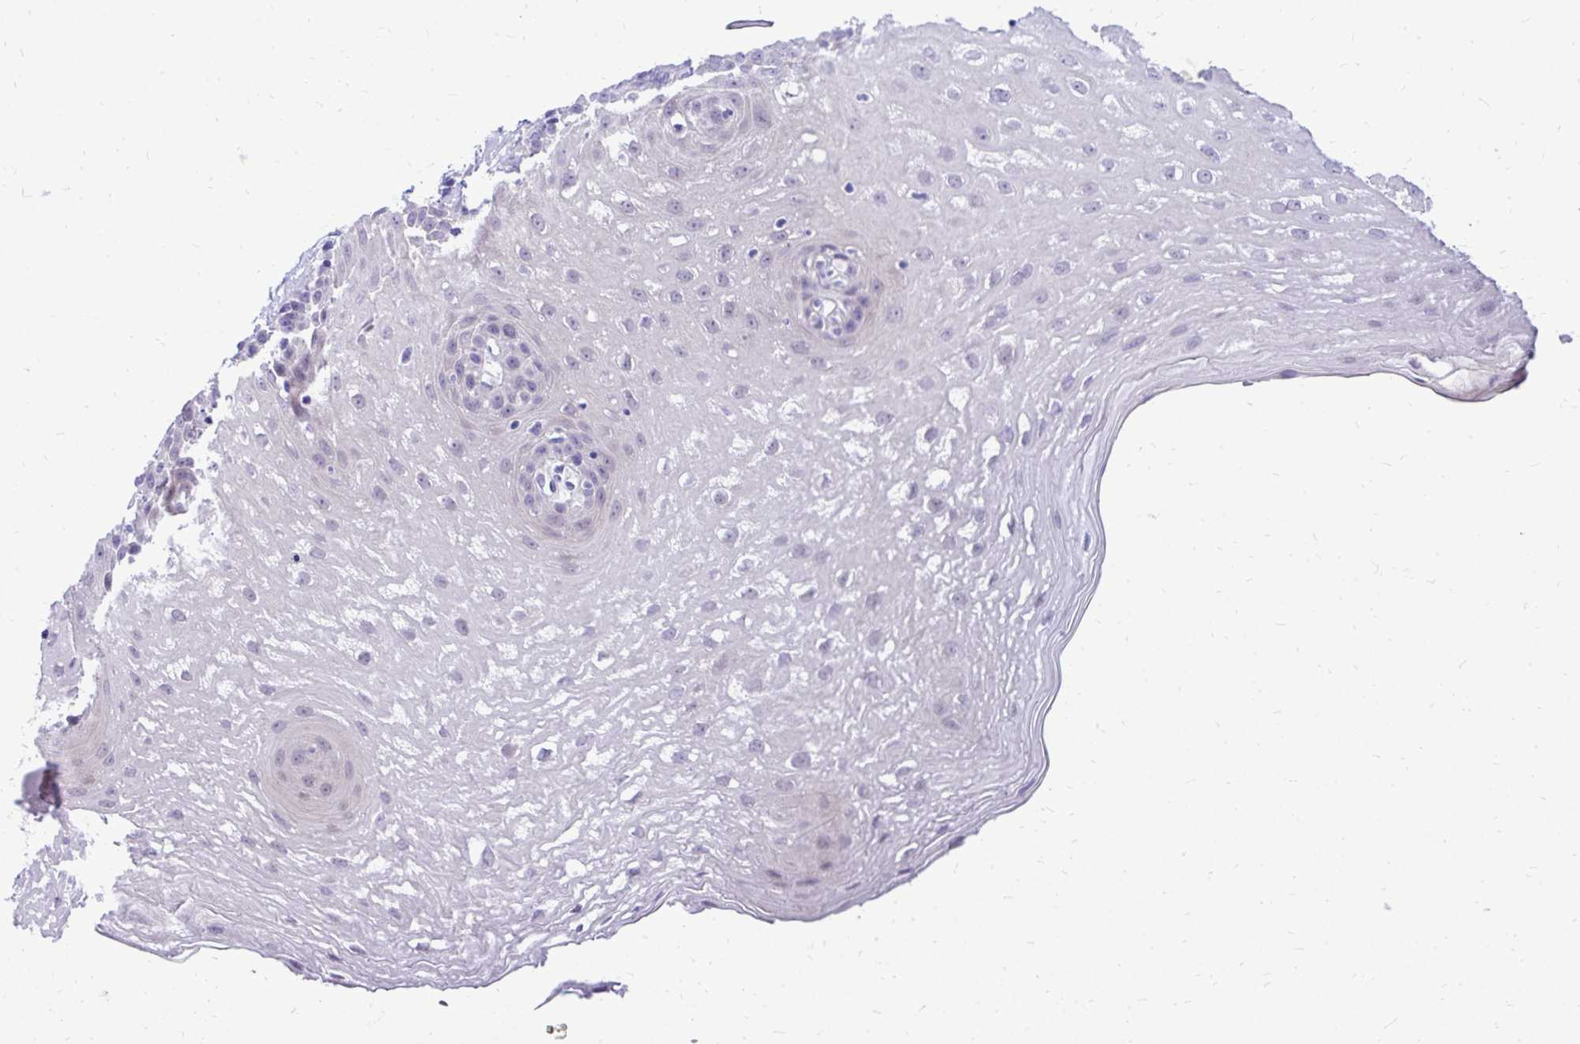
{"staining": {"intensity": "negative", "quantity": "none", "location": "none"}, "tissue": "esophagus", "cell_type": "Squamous epithelial cells", "image_type": "normal", "snomed": [{"axis": "morphology", "description": "Normal tissue, NOS"}, {"axis": "topography", "description": "Esophagus"}], "caption": "Immunohistochemical staining of normal human esophagus reveals no significant positivity in squamous epithelial cells.", "gene": "ZSWIM9", "patient": {"sex": "female", "age": 81}}